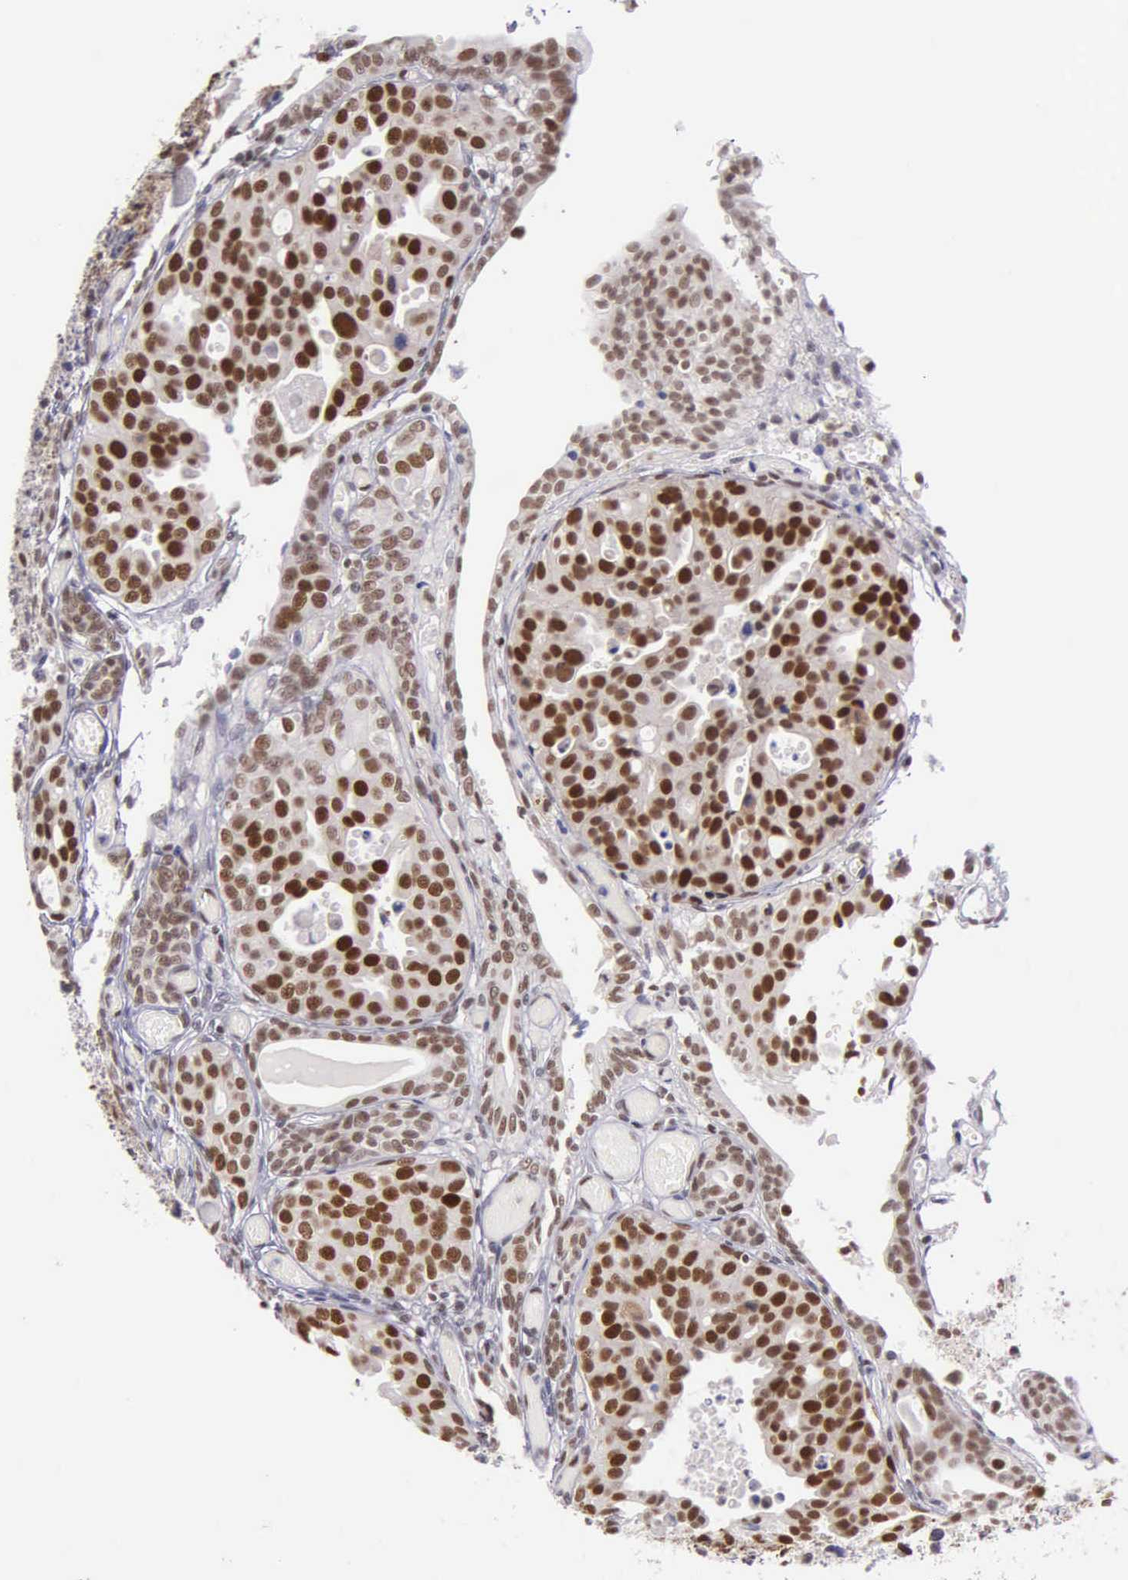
{"staining": {"intensity": "strong", "quantity": ">75%", "location": "cytoplasmic/membranous,nuclear"}, "tissue": "urothelial cancer", "cell_type": "Tumor cells", "image_type": "cancer", "snomed": [{"axis": "morphology", "description": "Urothelial carcinoma, High grade"}, {"axis": "topography", "description": "Urinary bladder"}], "caption": "The immunohistochemical stain labels strong cytoplasmic/membranous and nuclear positivity in tumor cells of urothelial cancer tissue.", "gene": "UBR7", "patient": {"sex": "male", "age": 78}}